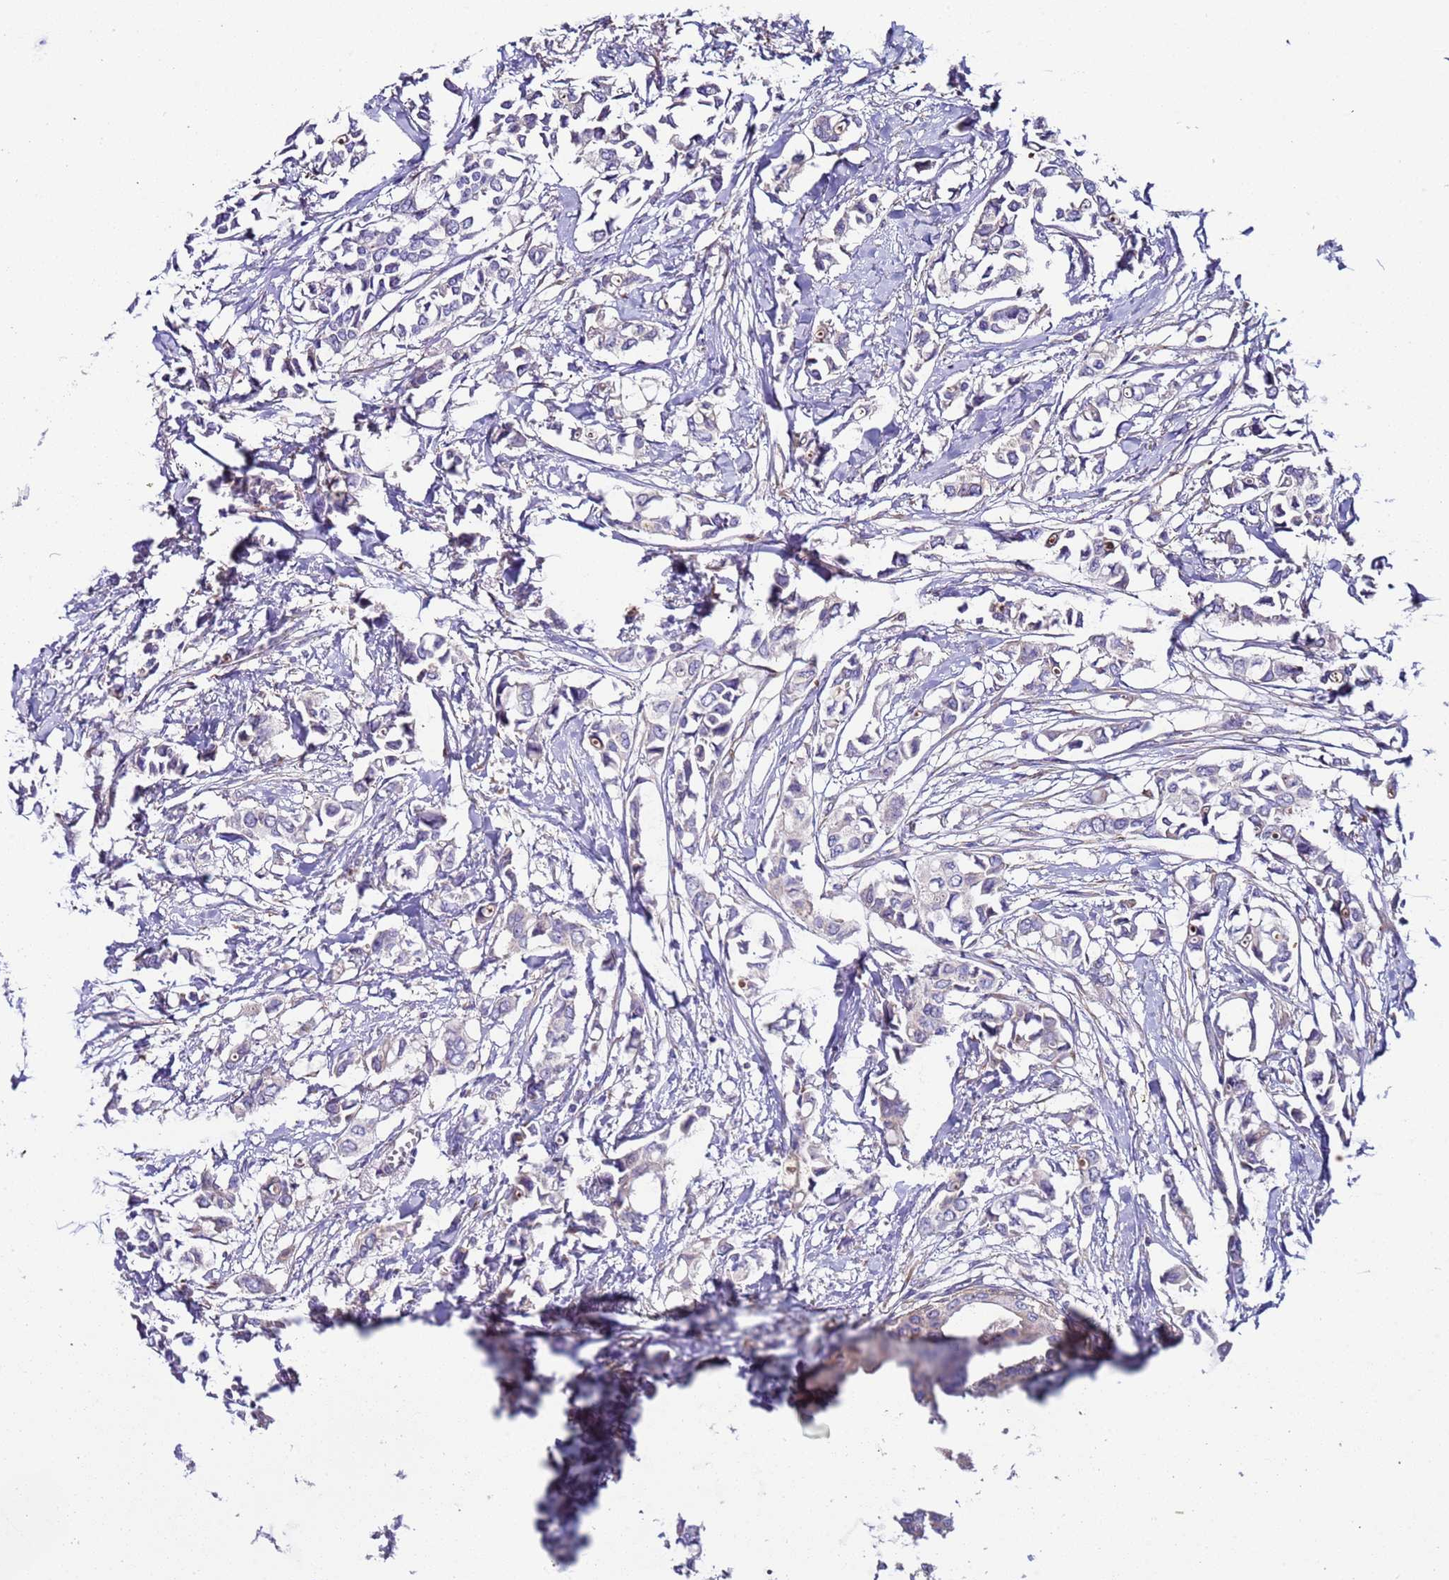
{"staining": {"intensity": "negative", "quantity": "none", "location": "none"}, "tissue": "breast cancer", "cell_type": "Tumor cells", "image_type": "cancer", "snomed": [{"axis": "morphology", "description": "Duct carcinoma"}, {"axis": "topography", "description": "Breast"}], "caption": "Photomicrograph shows no significant protein staining in tumor cells of breast cancer (invasive ductal carcinoma).", "gene": "PAQR7", "patient": {"sex": "female", "age": 41}}